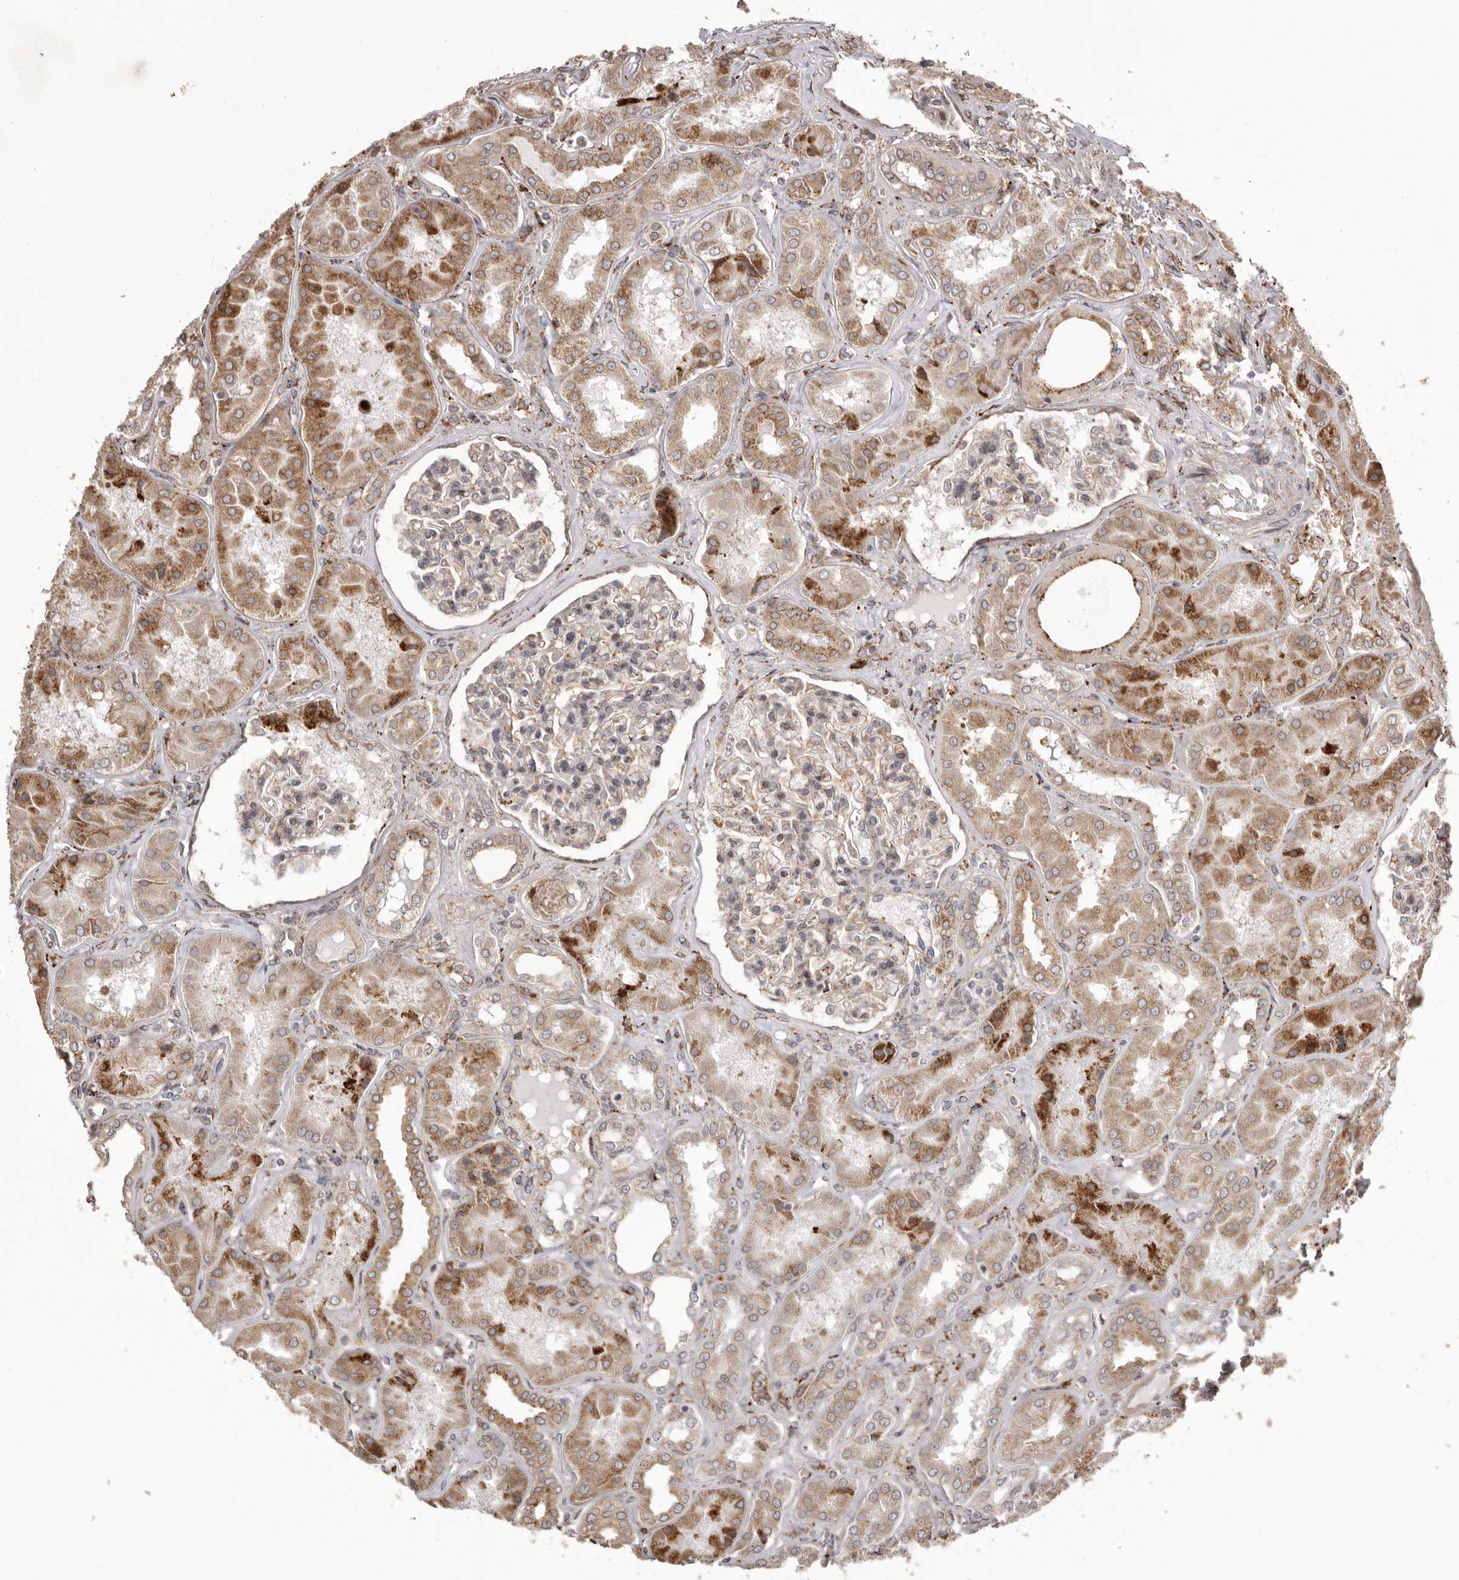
{"staining": {"intensity": "moderate", "quantity": "<25%", "location": "cytoplasmic/membranous"}, "tissue": "kidney", "cell_type": "Cells in glomeruli", "image_type": "normal", "snomed": [{"axis": "morphology", "description": "Normal tissue, NOS"}, {"axis": "topography", "description": "Kidney"}], "caption": "The immunohistochemical stain shows moderate cytoplasmic/membranous positivity in cells in glomeruli of benign kidney. Immunohistochemistry (ihc) stains the protein of interest in brown and the nuclei are stained blue.", "gene": "NUP43", "patient": {"sex": "female", "age": 56}}